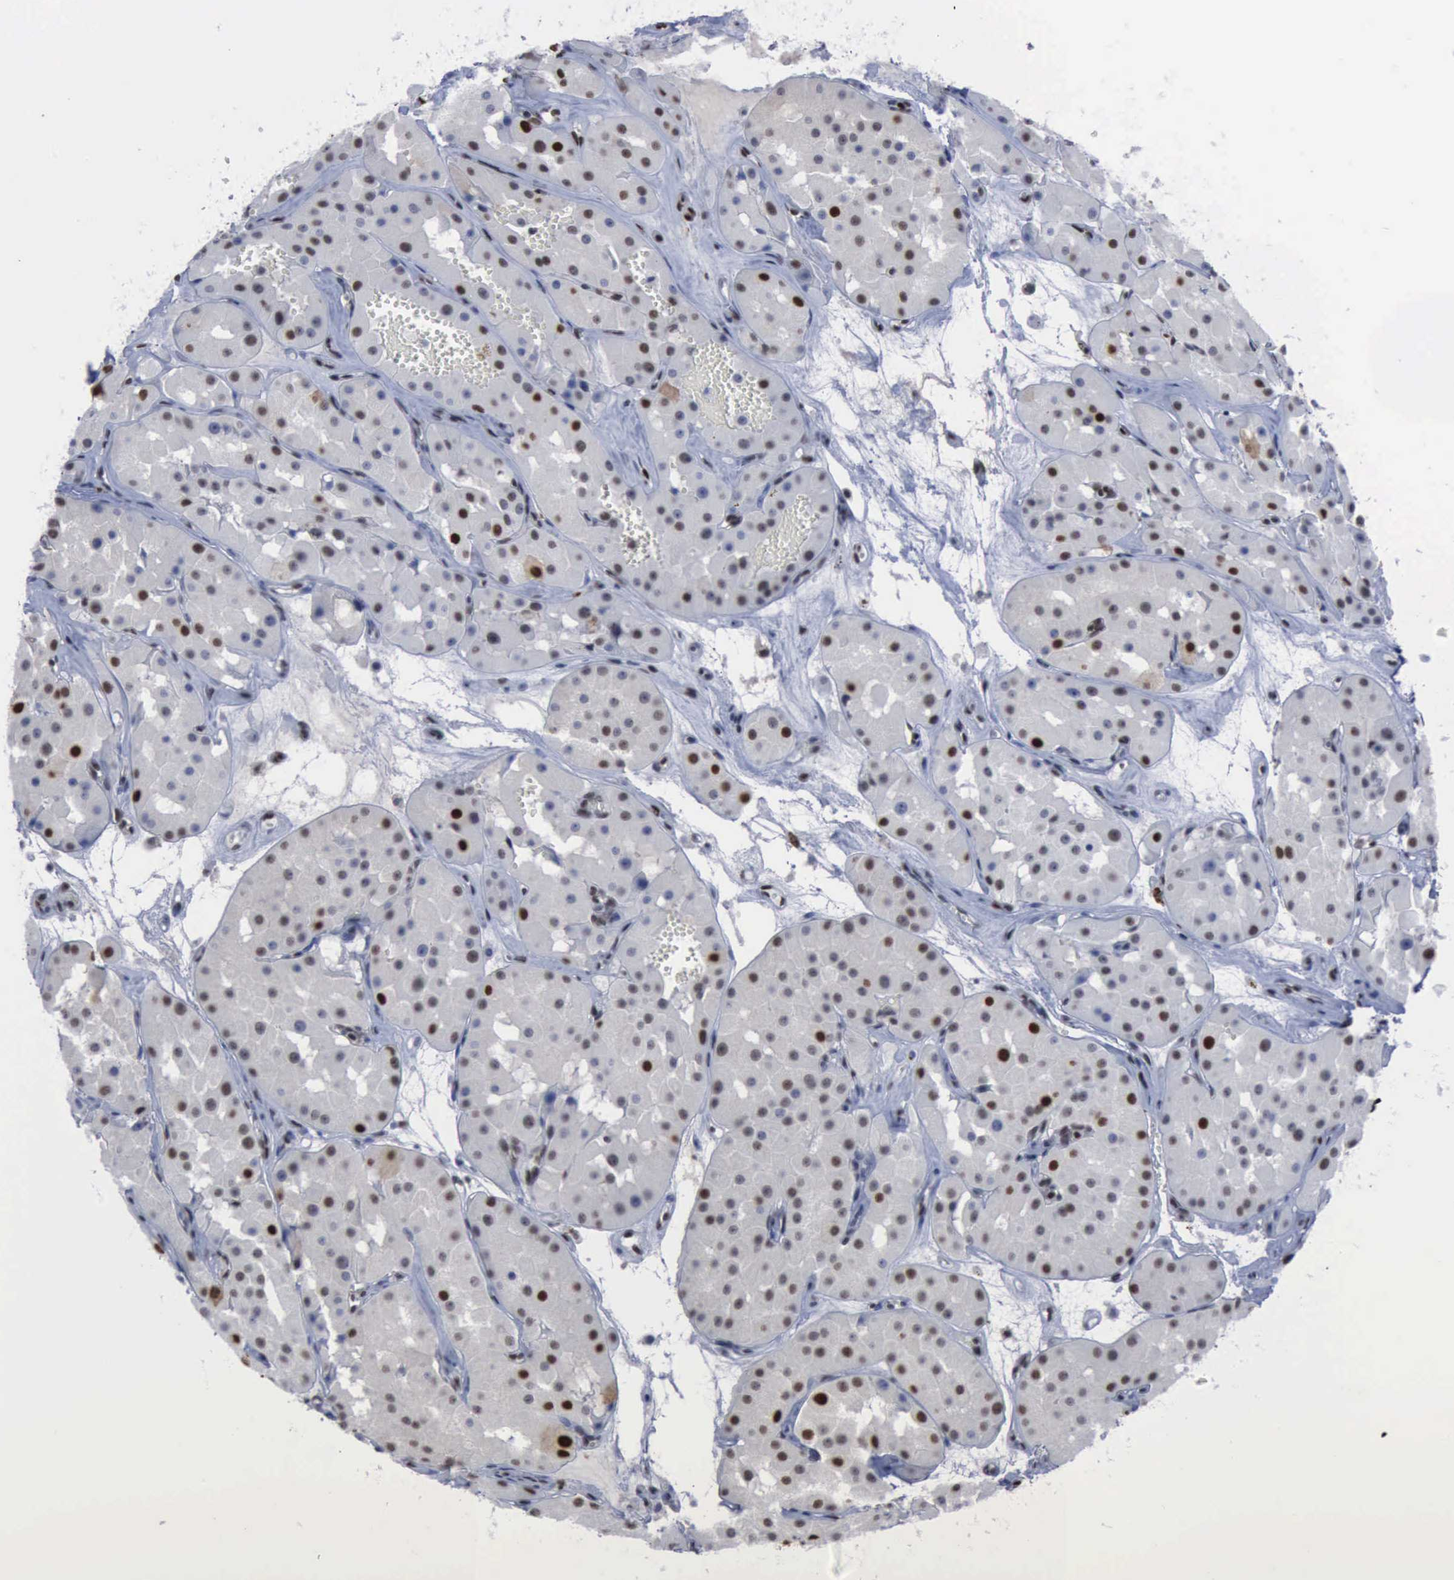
{"staining": {"intensity": "moderate", "quantity": "25%-75%", "location": "nuclear"}, "tissue": "renal cancer", "cell_type": "Tumor cells", "image_type": "cancer", "snomed": [{"axis": "morphology", "description": "Adenocarcinoma, uncertain malignant potential"}, {"axis": "topography", "description": "Kidney"}], "caption": "Renal cancer was stained to show a protein in brown. There is medium levels of moderate nuclear positivity in approximately 25%-75% of tumor cells. The staining was performed using DAB (3,3'-diaminobenzidine), with brown indicating positive protein expression. Nuclei are stained blue with hematoxylin.", "gene": "PCNA", "patient": {"sex": "male", "age": 63}}